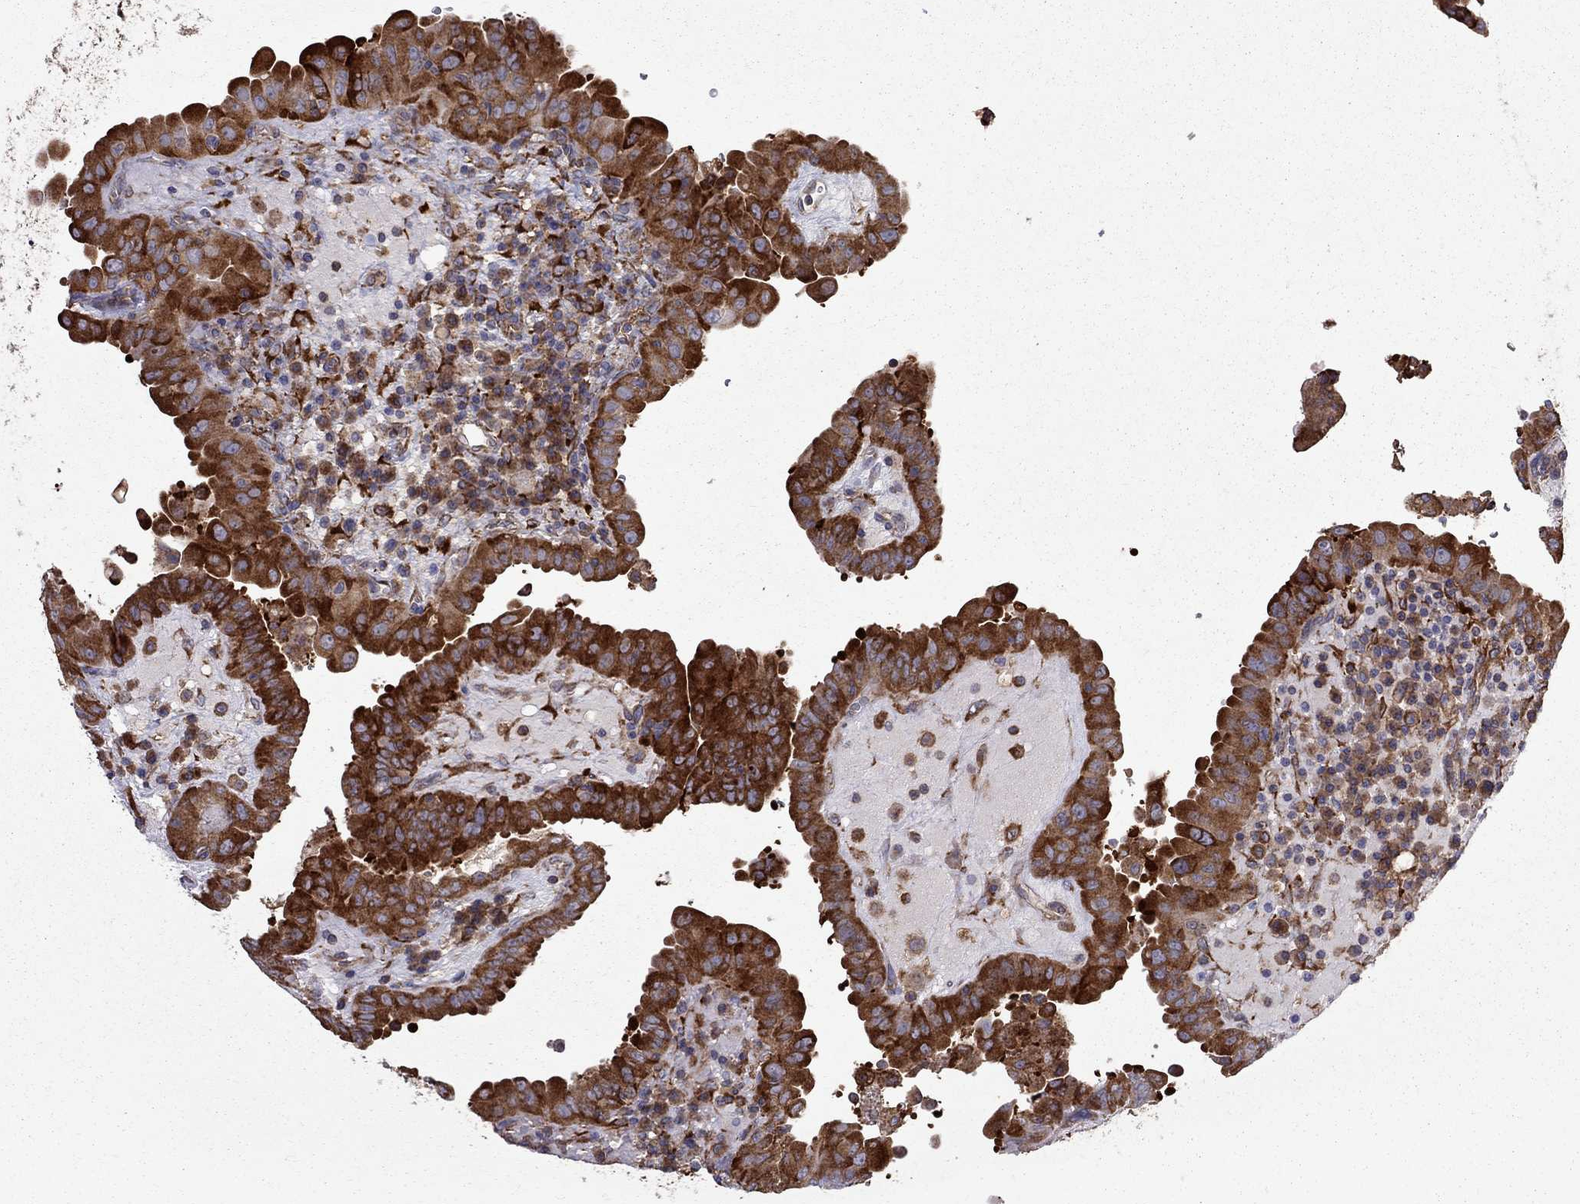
{"staining": {"intensity": "strong", "quantity": ">75%", "location": "cytoplasmic/membranous"}, "tissue": "thyroid cancer", "cell_type": "Tumor cells", "image_type": "cancer", "snomed": [{"axis": "morphology", "description": "Papillary adenocarcinoma, NOS"}, {"axis": "topography", "description": "Thyroid gland"}], "caption": "About >75% of tumor cells in thyroid cancer (papillary adenocarcinoma) show strong cytoplasmic/membranous protein expression as visualized by brown immunohistochemical staining.", "gene": "EIF4E3", "patient": {"sex": "female", "age": 37}}